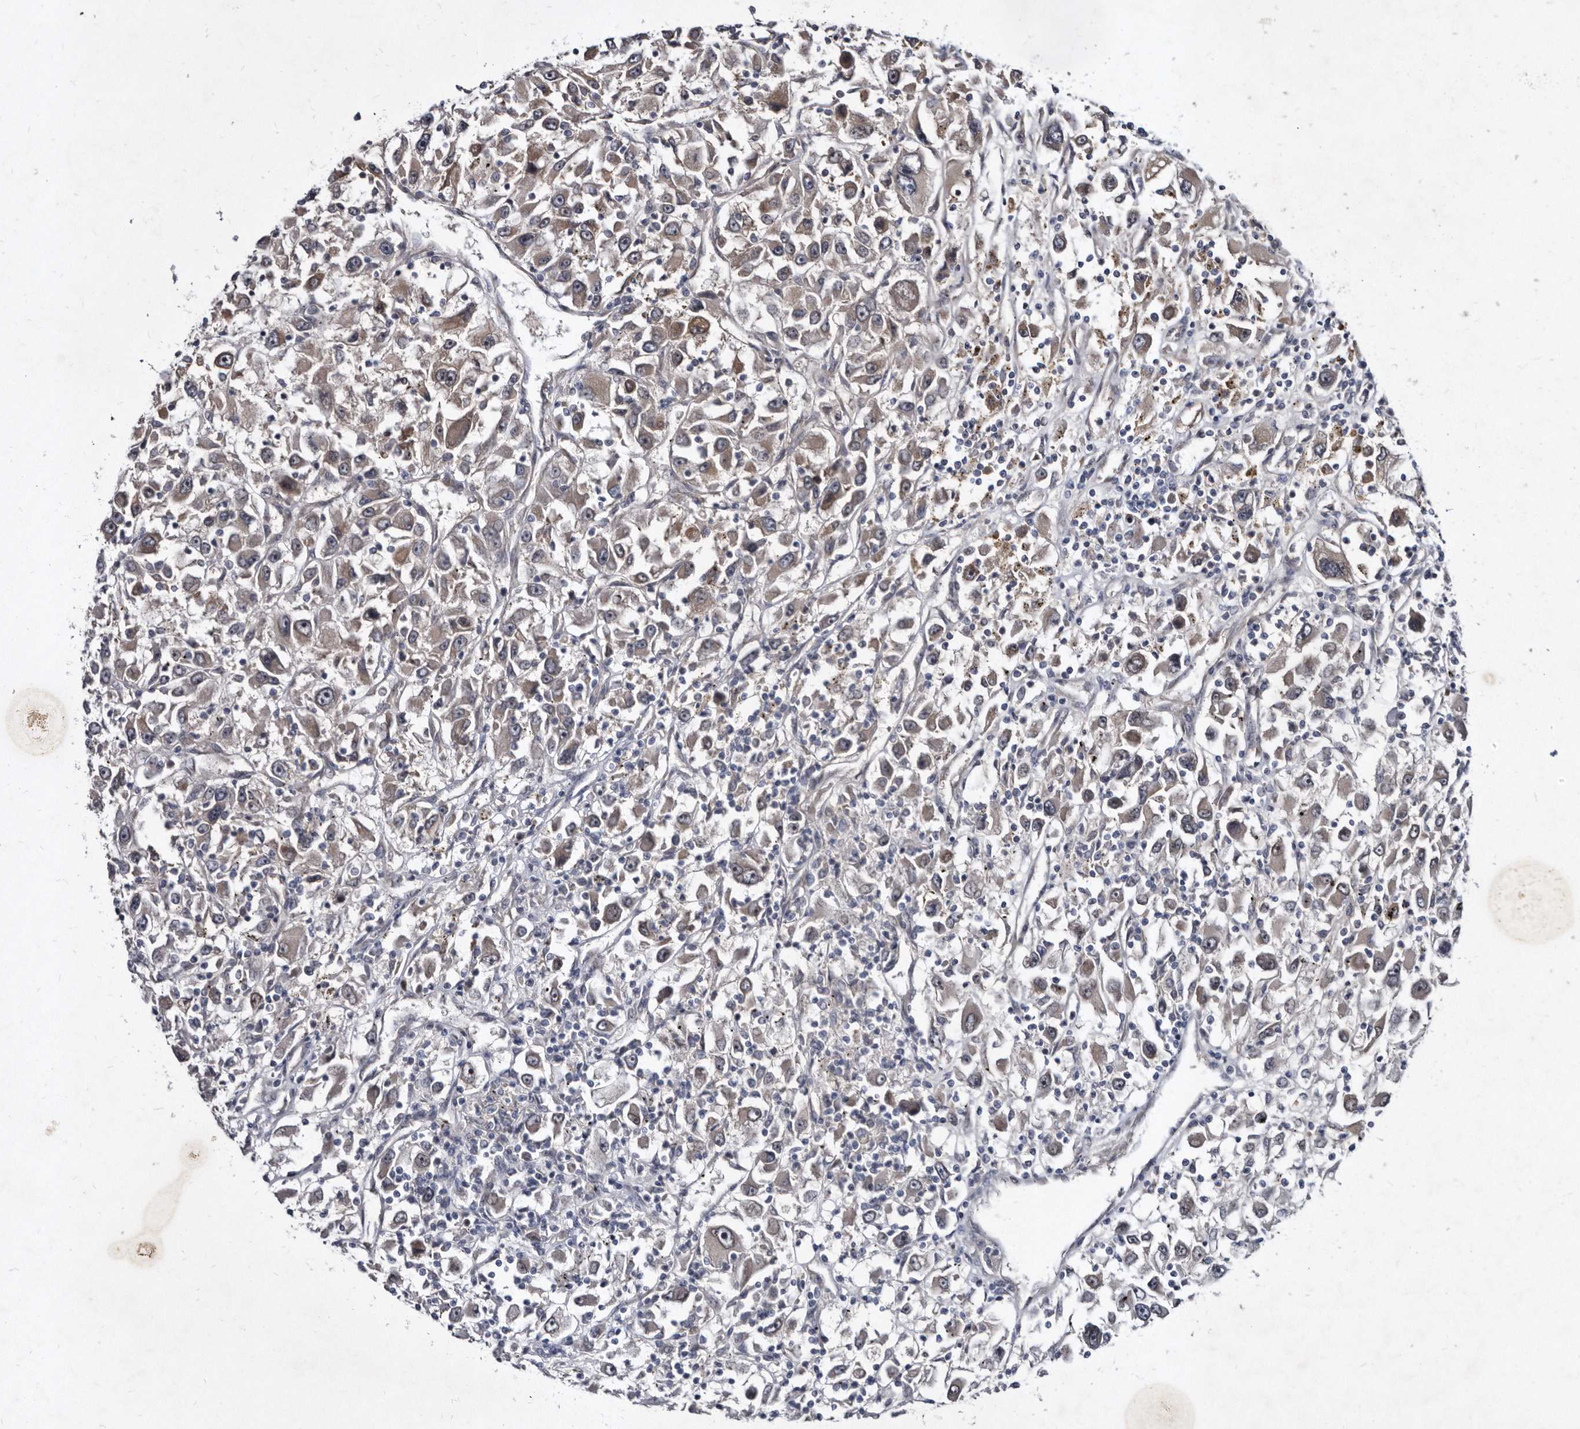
{"staining": {"intensity": "weak", "quantity": "25%-75%", "location": "cytoplasmic/membranous"}, "tissue": "renal cancer", "cell_type": "Tumor cells", "image_type": "cancer", "snomed": [{"axis": "morphology", "description": "Adenocarcinoma, NOS"}, {"axis": "topography", "description": "Kidney"}], "caption": "Immunohistochemical staining of human renal cancer (adenocarcinoma) displays low levels of weak cytoplasmic/membranous staining in about 25%-75% of tumor cells. (brown staining indicates protein expression, while blue staining denotes nuclei).", "gene": "PROM1", "patient": {"sex": "female", "age": 52}}